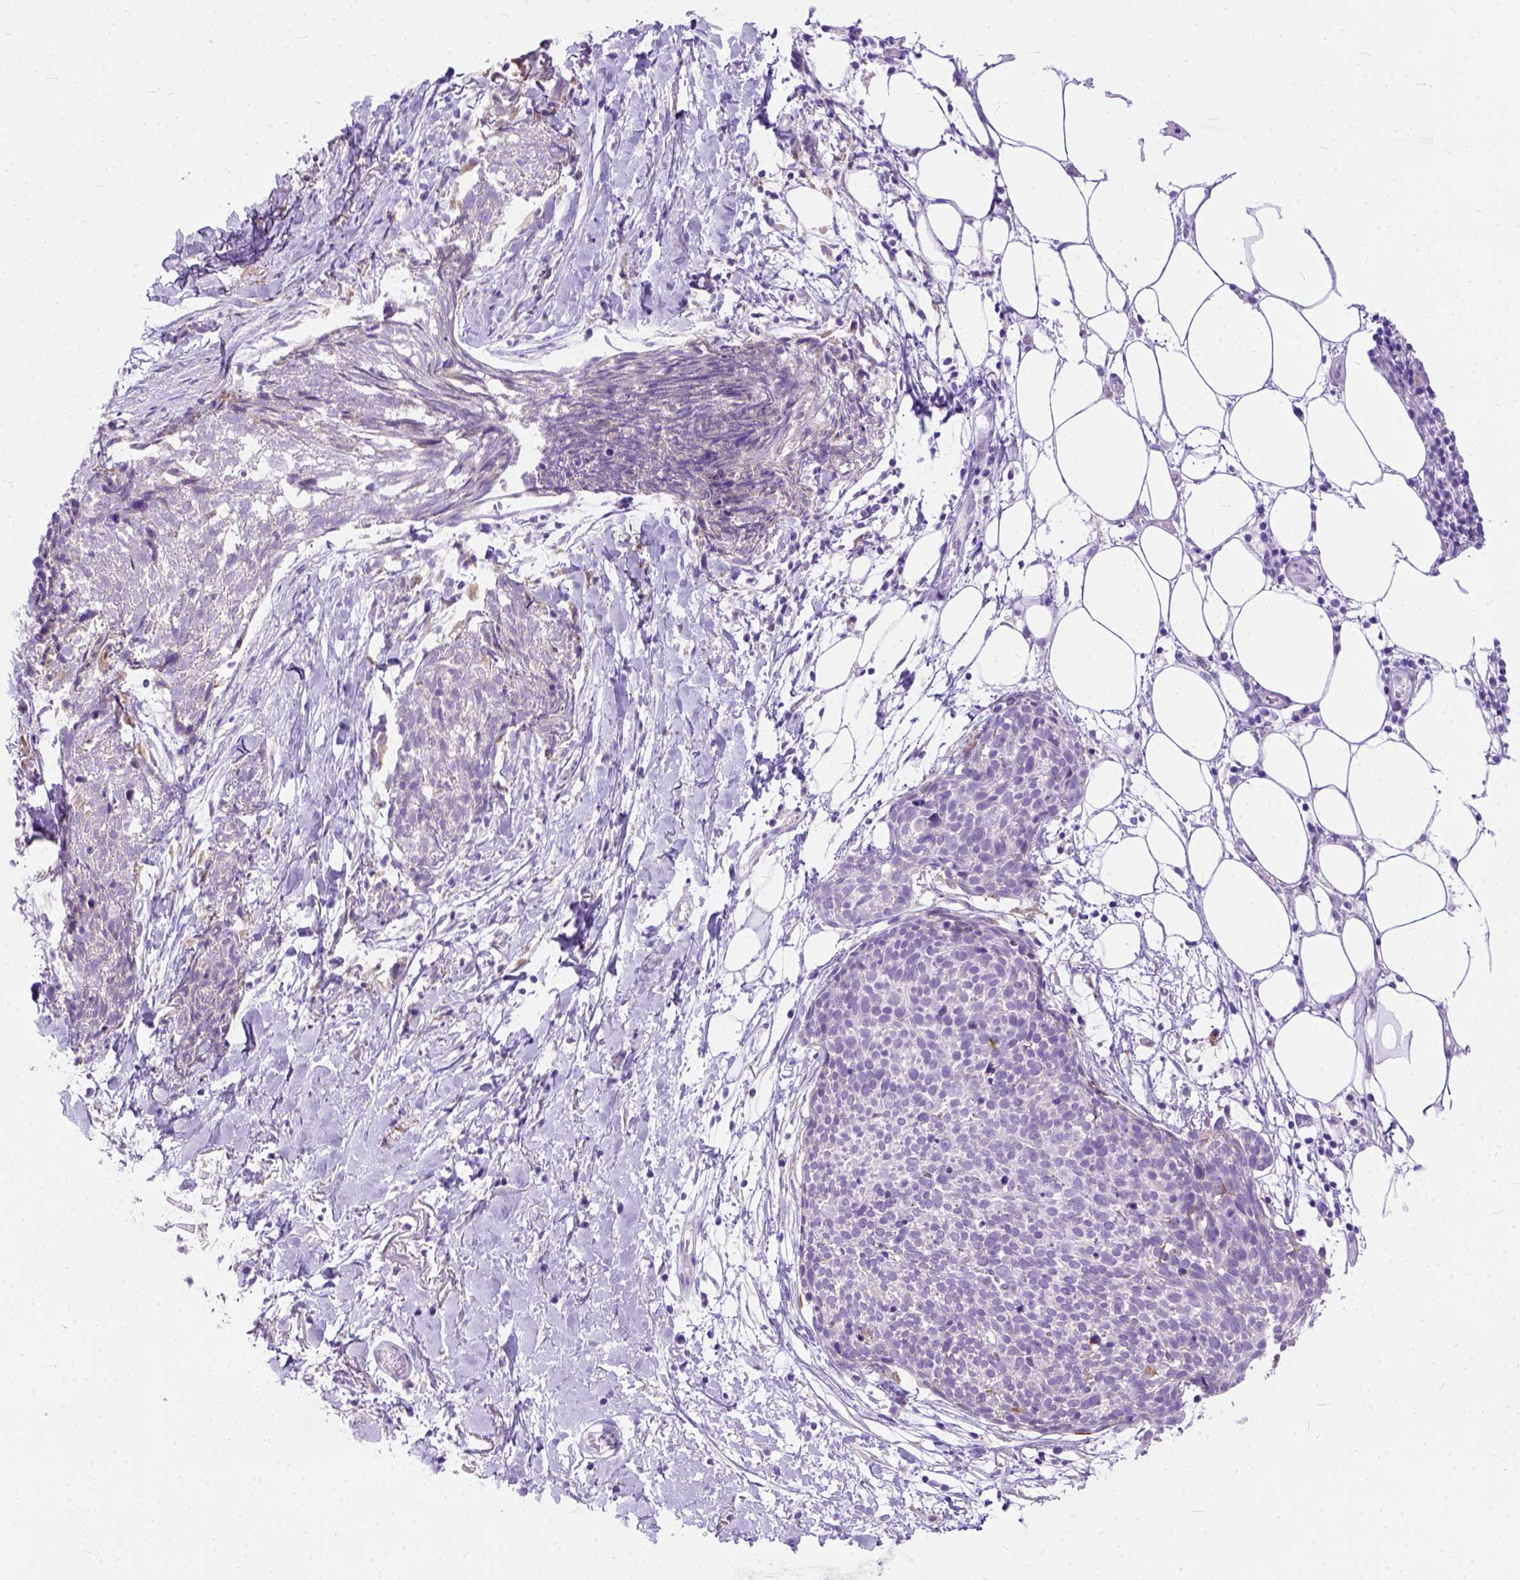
{"staining": {"intensity": "moderate", "quantity": ">75%", "location": "cytoplasmic/membranous"}, "tissue": "skin cancer", "cell_type": "Tumor cells", "image_type": "cancer", "snomed": [{"axis": "morphology", "description": "Squamous cell carcinoma, NOS"}, {"axis": "topography", "description": "Skin"}, {"axis": "topography", "description": "Vulva"}], "caption": "This photomicrograph displays immunohistochemistry staining of skin cancer, with medium moderate cytoplasmic/membranous expression in approximately >75% of tumor cells.", "gene": "PLK4", "patient": {"sex": "female", "age": 75}}